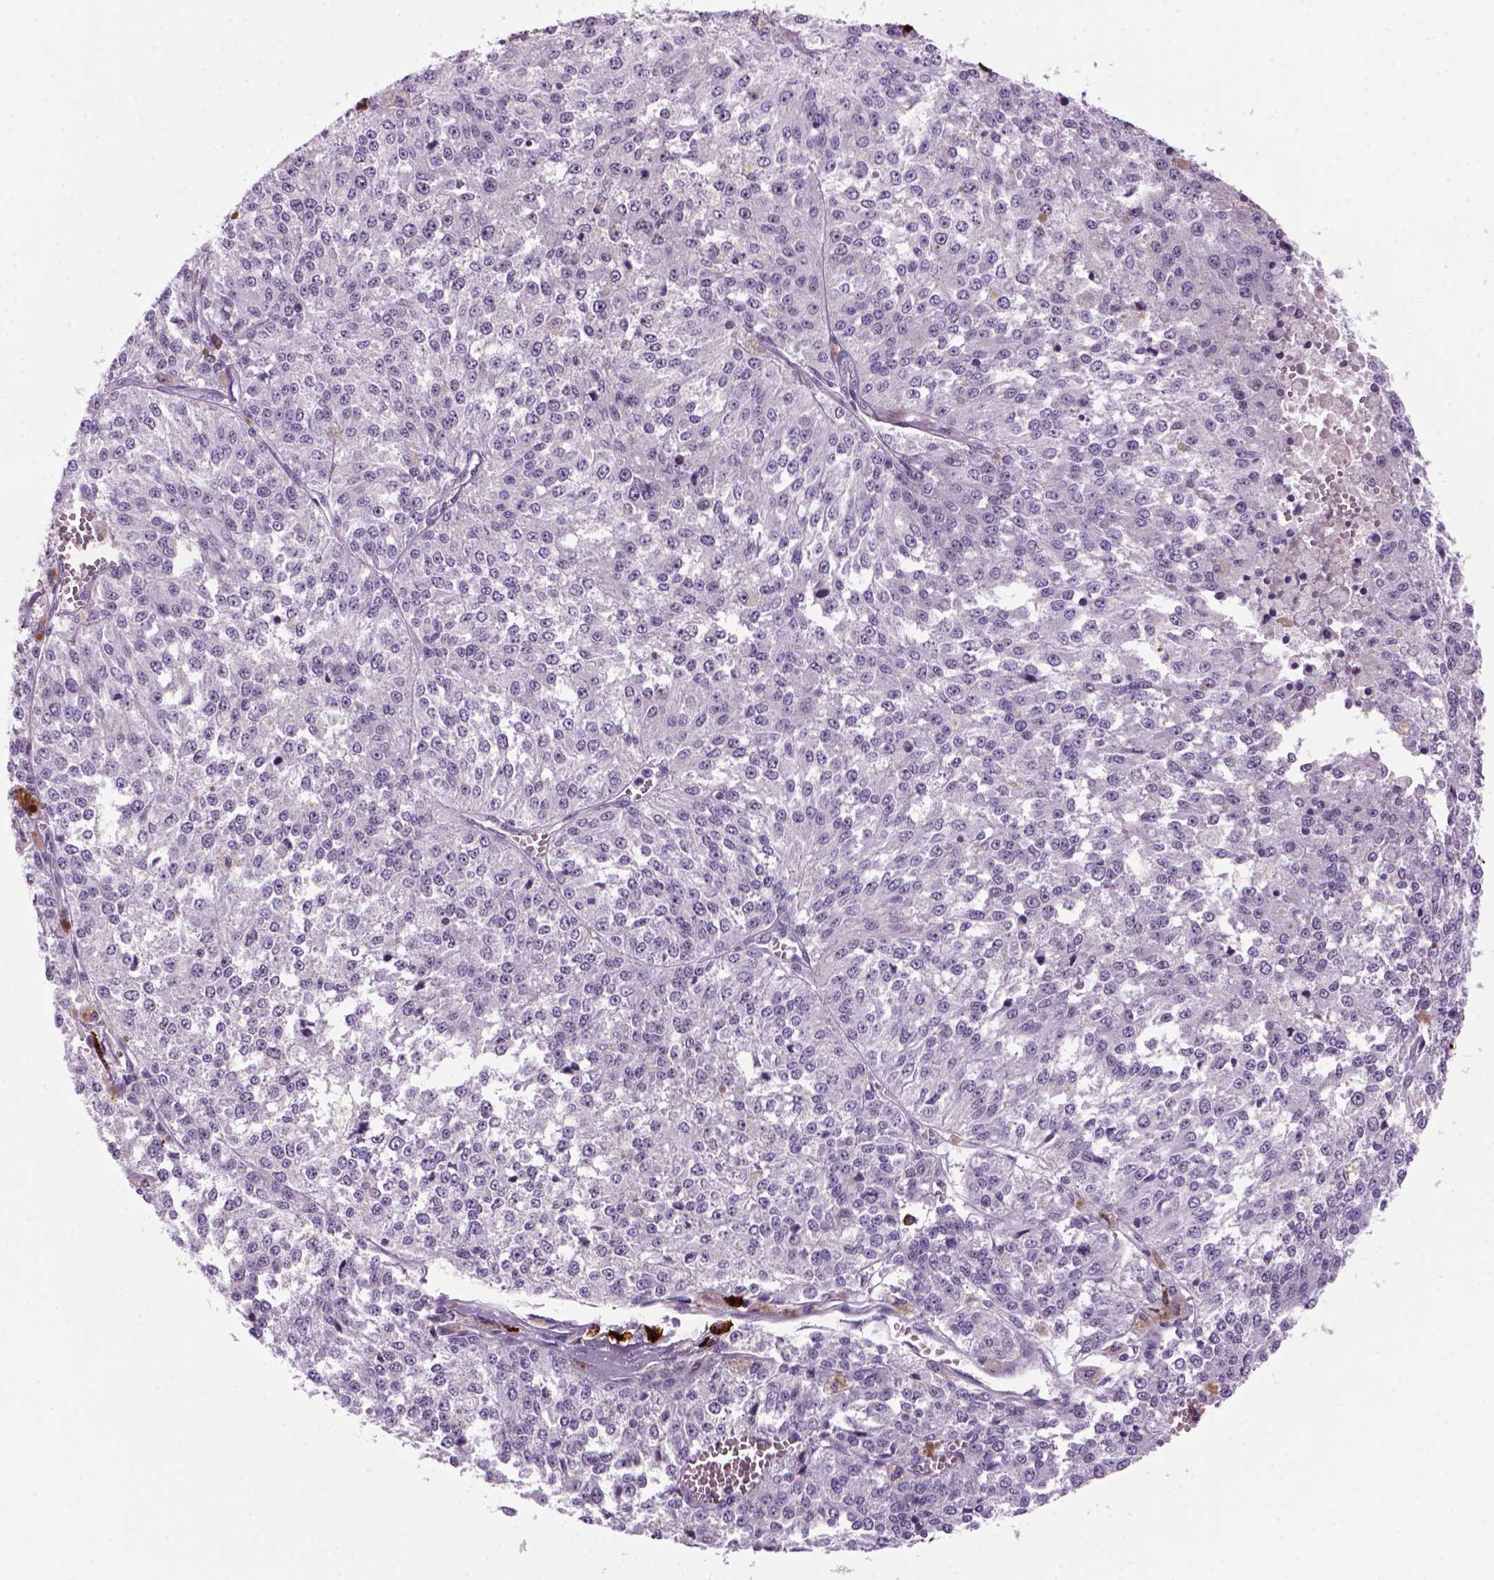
{"staining": {"intensity": "negative", "quantity": "none", "location": "none"}, "tissue": "melanoma", "cell_type": "Tumor cells", "image_type": "cancer", "snomed": [{"axis": "morphology", "description": "Malignant melanoma, Metastatic site"}, {"axis": "topography", "description": "Lymph node"}], "caption": "Melanoma was stained to show a protein in brown. There is no significant positivity in tumor cells.", "gene": "MZB1", "patient": {"sex": "female", "age": 64}}